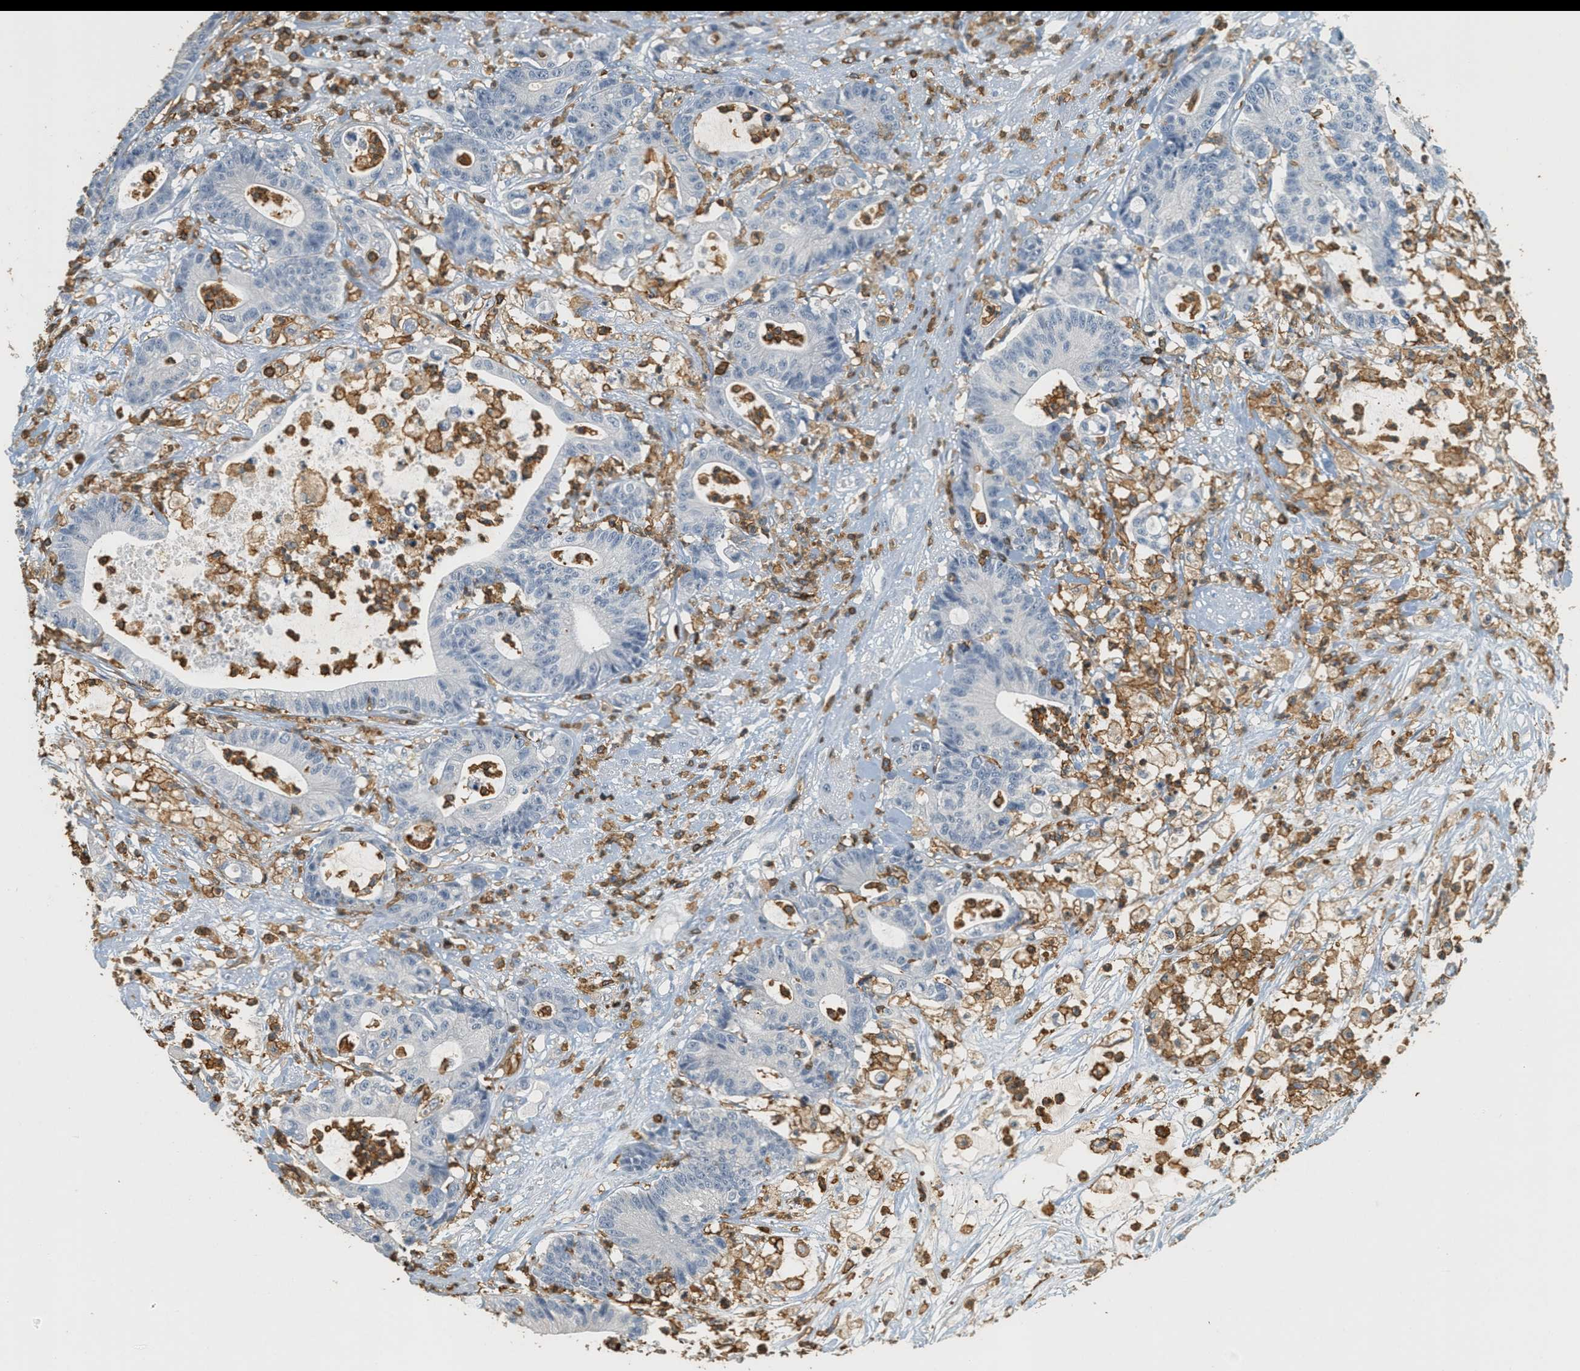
{"staining": {"intensity": "negative", "quantity": "none", "location": "none"}, "tissue": "colorectal cancer", "cell_type": "Tumor cells", "image_type": "cancer", "snomed": [{"axis": "morphology", "description": "Adenocarcinoma, NOS"}, {"axis": "topography", "description": "Colon"}], "caption": "The image shows no significant staining in tumor cells of colorectal cancer.", "gene": "LSP1", "patient": {"sex": "female", "age": 84}}